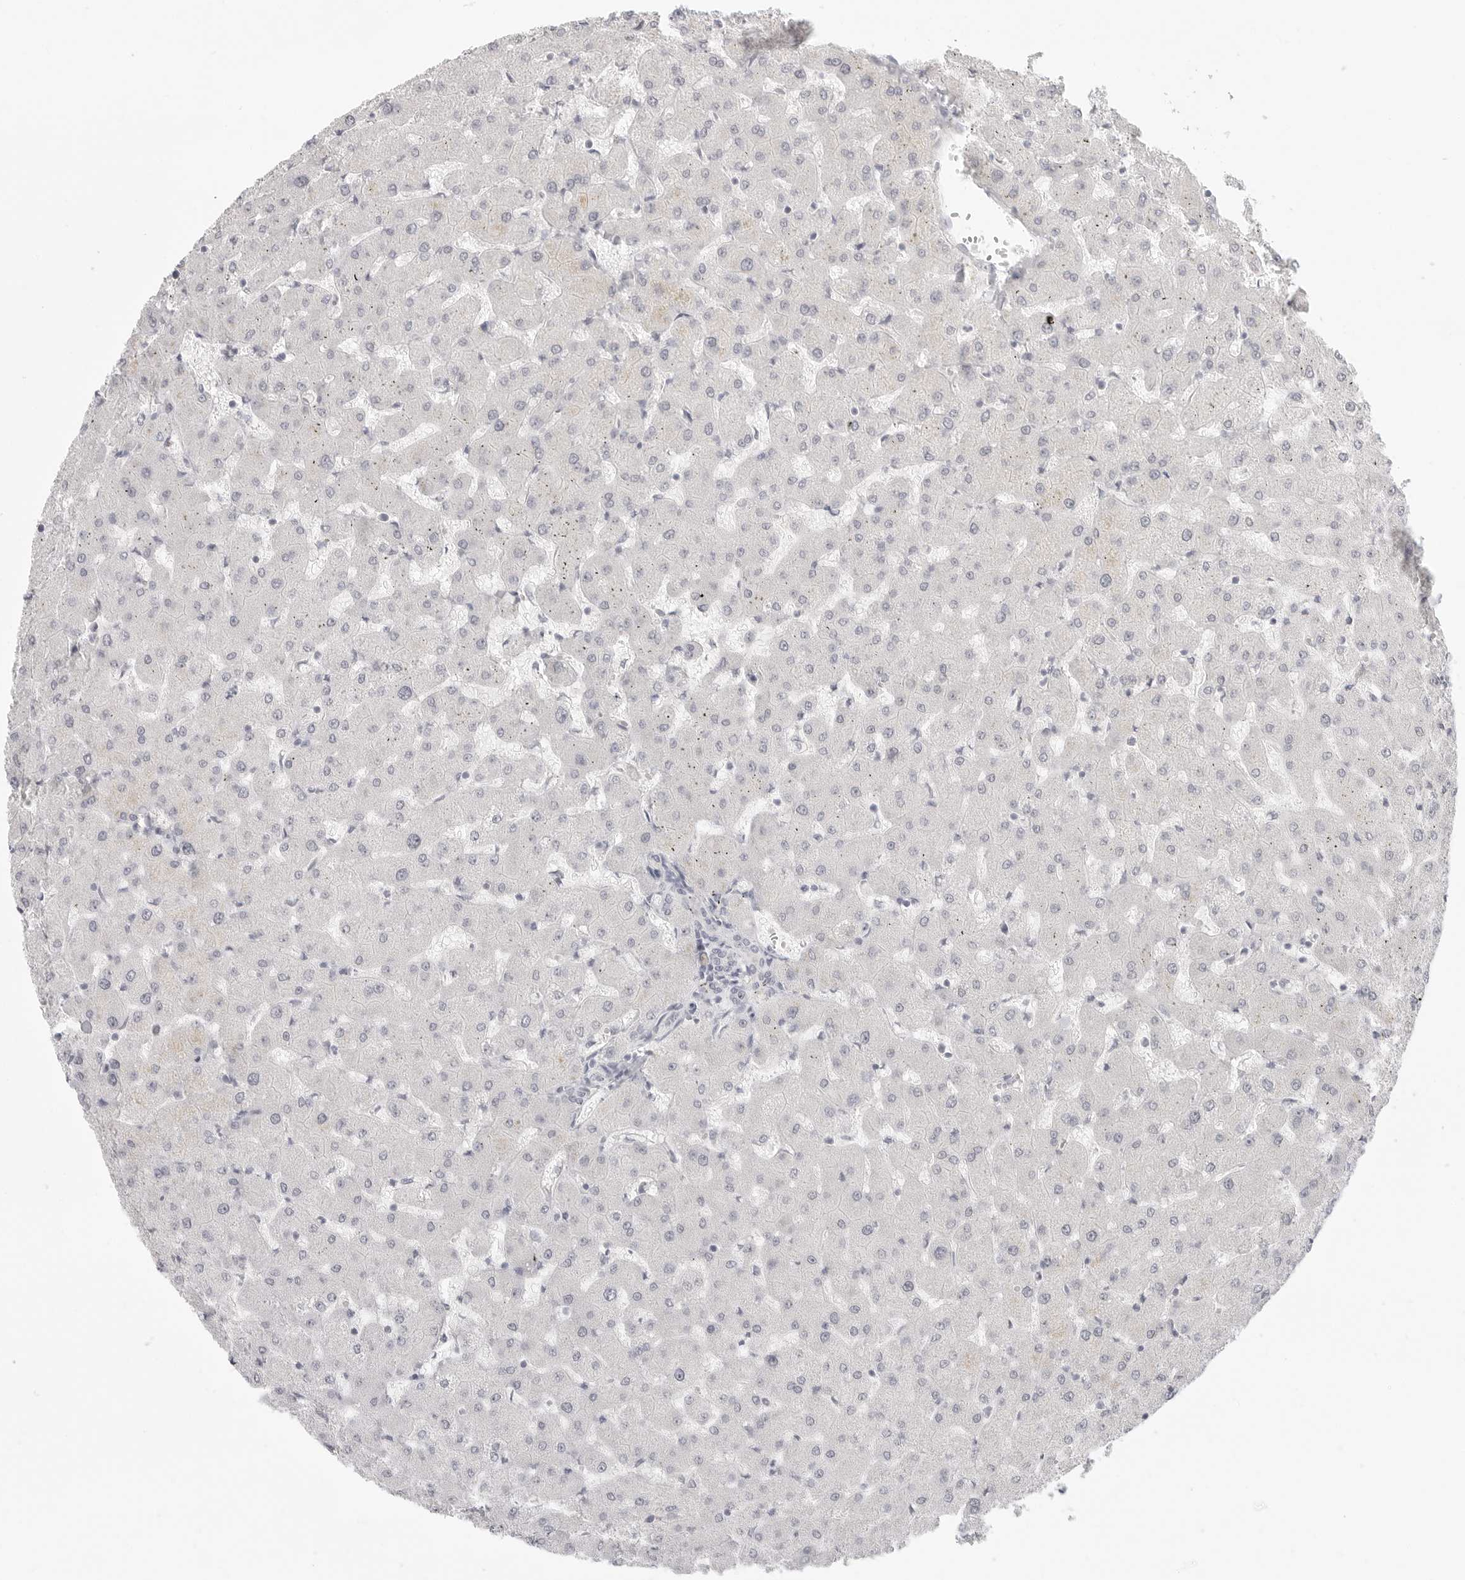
{"staining": {"intensity": "negative", "quantity": "none", "location": "none"}, "tissue": "liver", "cell_type": "Cholangiocytes", "image_type": "normal", "snomed": [{"axis": "morphology", "description": "Normal tissue, NOS"}, {"axis": "topography", "description": "Liver"}], "caption": "High power microscopy photomicrograph of an immunohistochemistry (IHC) photomicrograph of normal liver, revealing no significant expression in cholangiocytes.", "gene": "KLK11", "patient": {"sex": "female", "age": 63}}